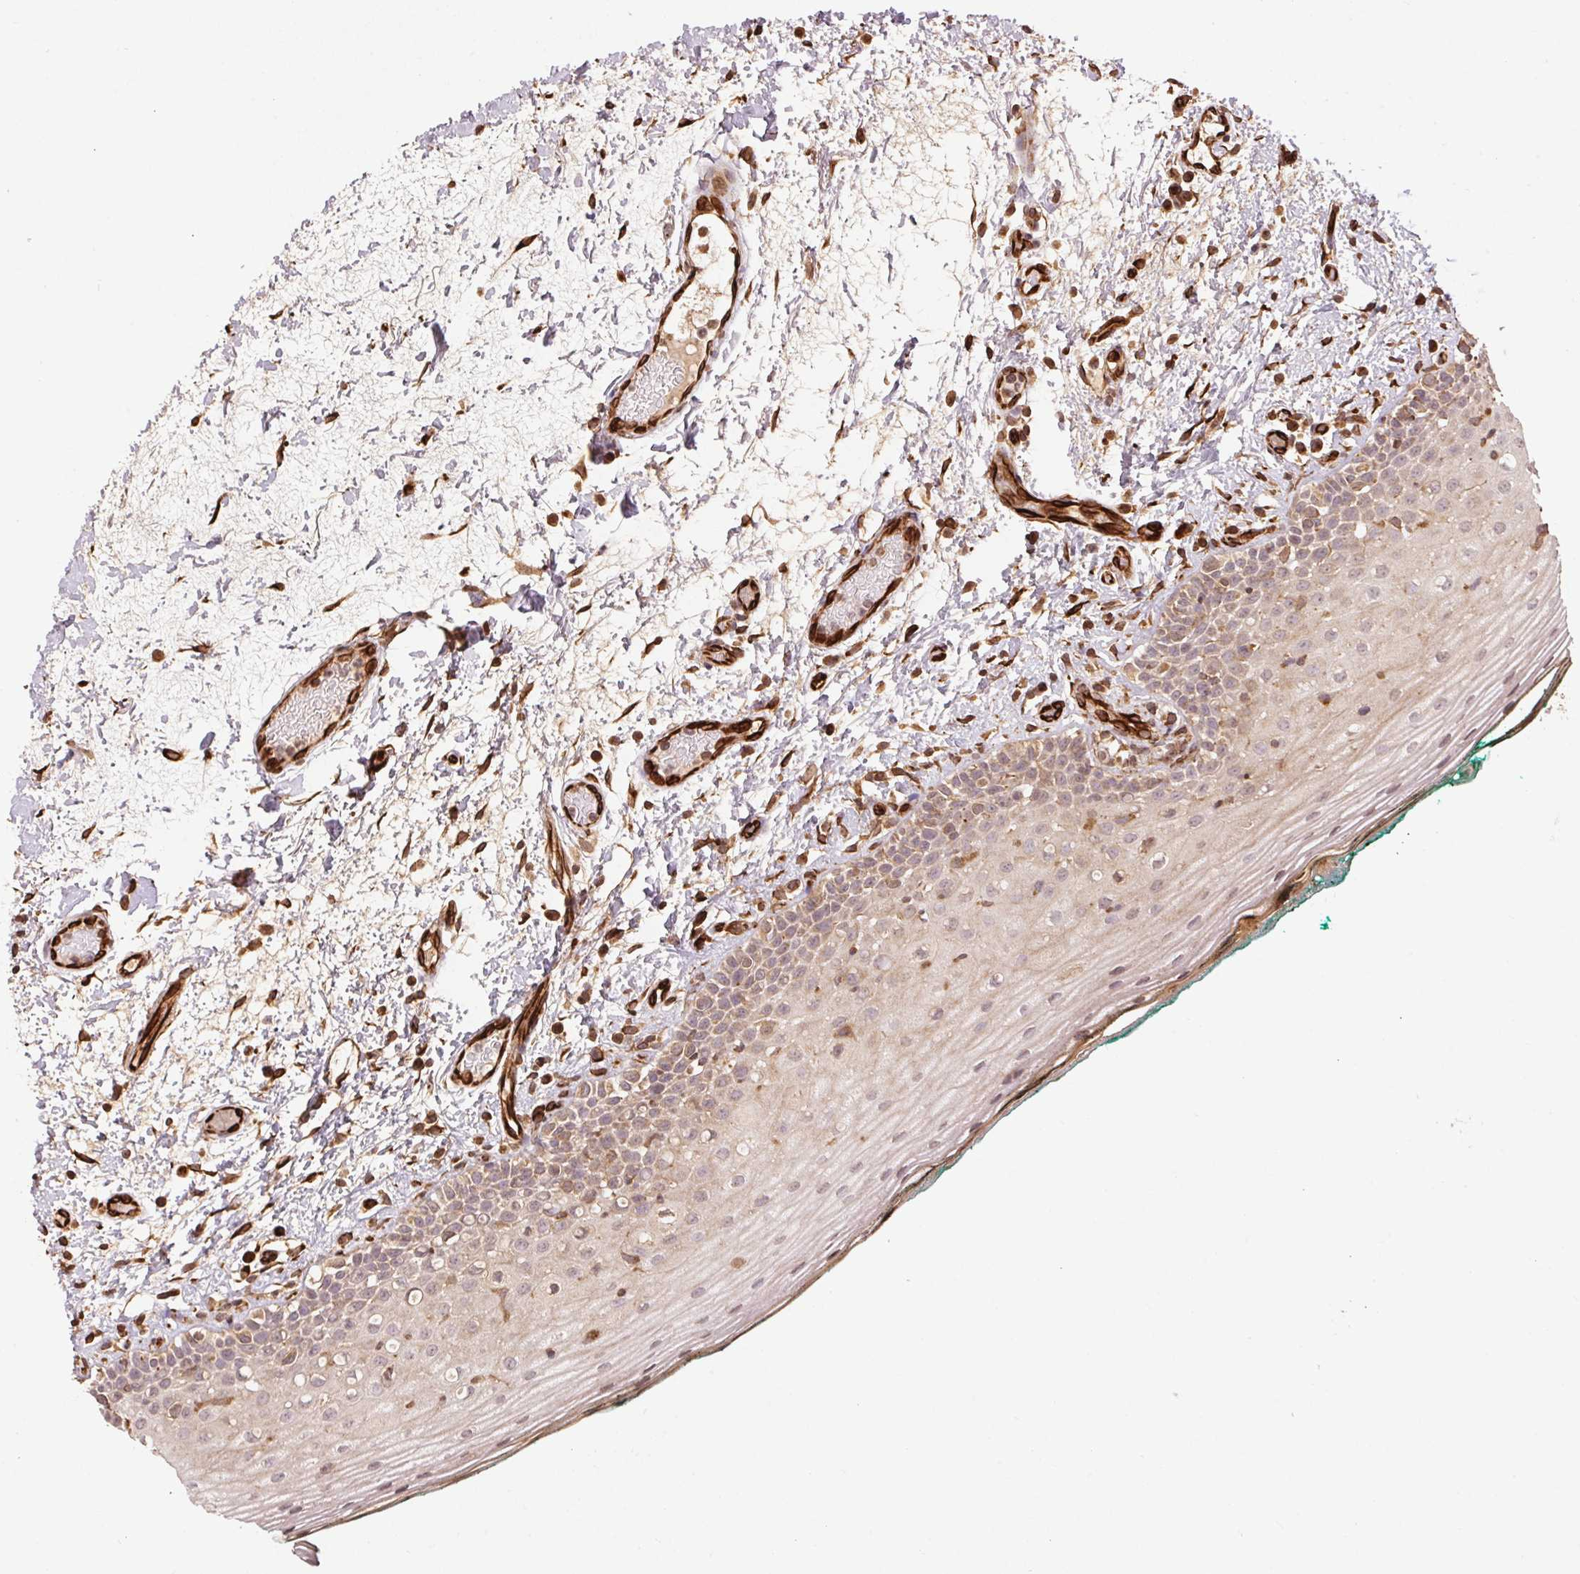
{"staining": {"intensity": "moderate", "quantity": "25%-75%", "location": "cytoplasmic/membranous"}, "tissue": "oral mucosa", "cell_type": "Squamous epithelial cells", "image_type": "normal", "snomed": [{"axis": "morphology", "description": "Normal tissue, NOS"}, {"axis": "topography", "description": "Oral tissue"}], "caption": "Immunohistochemical staining of normal oral mucosa reveals moderate cytoplasmic/membranous protein positivity in about 25%-75% of squamous epithelial cells.", "gene": "SPRED2", "patient": {"sex": "female", "age": 83}}